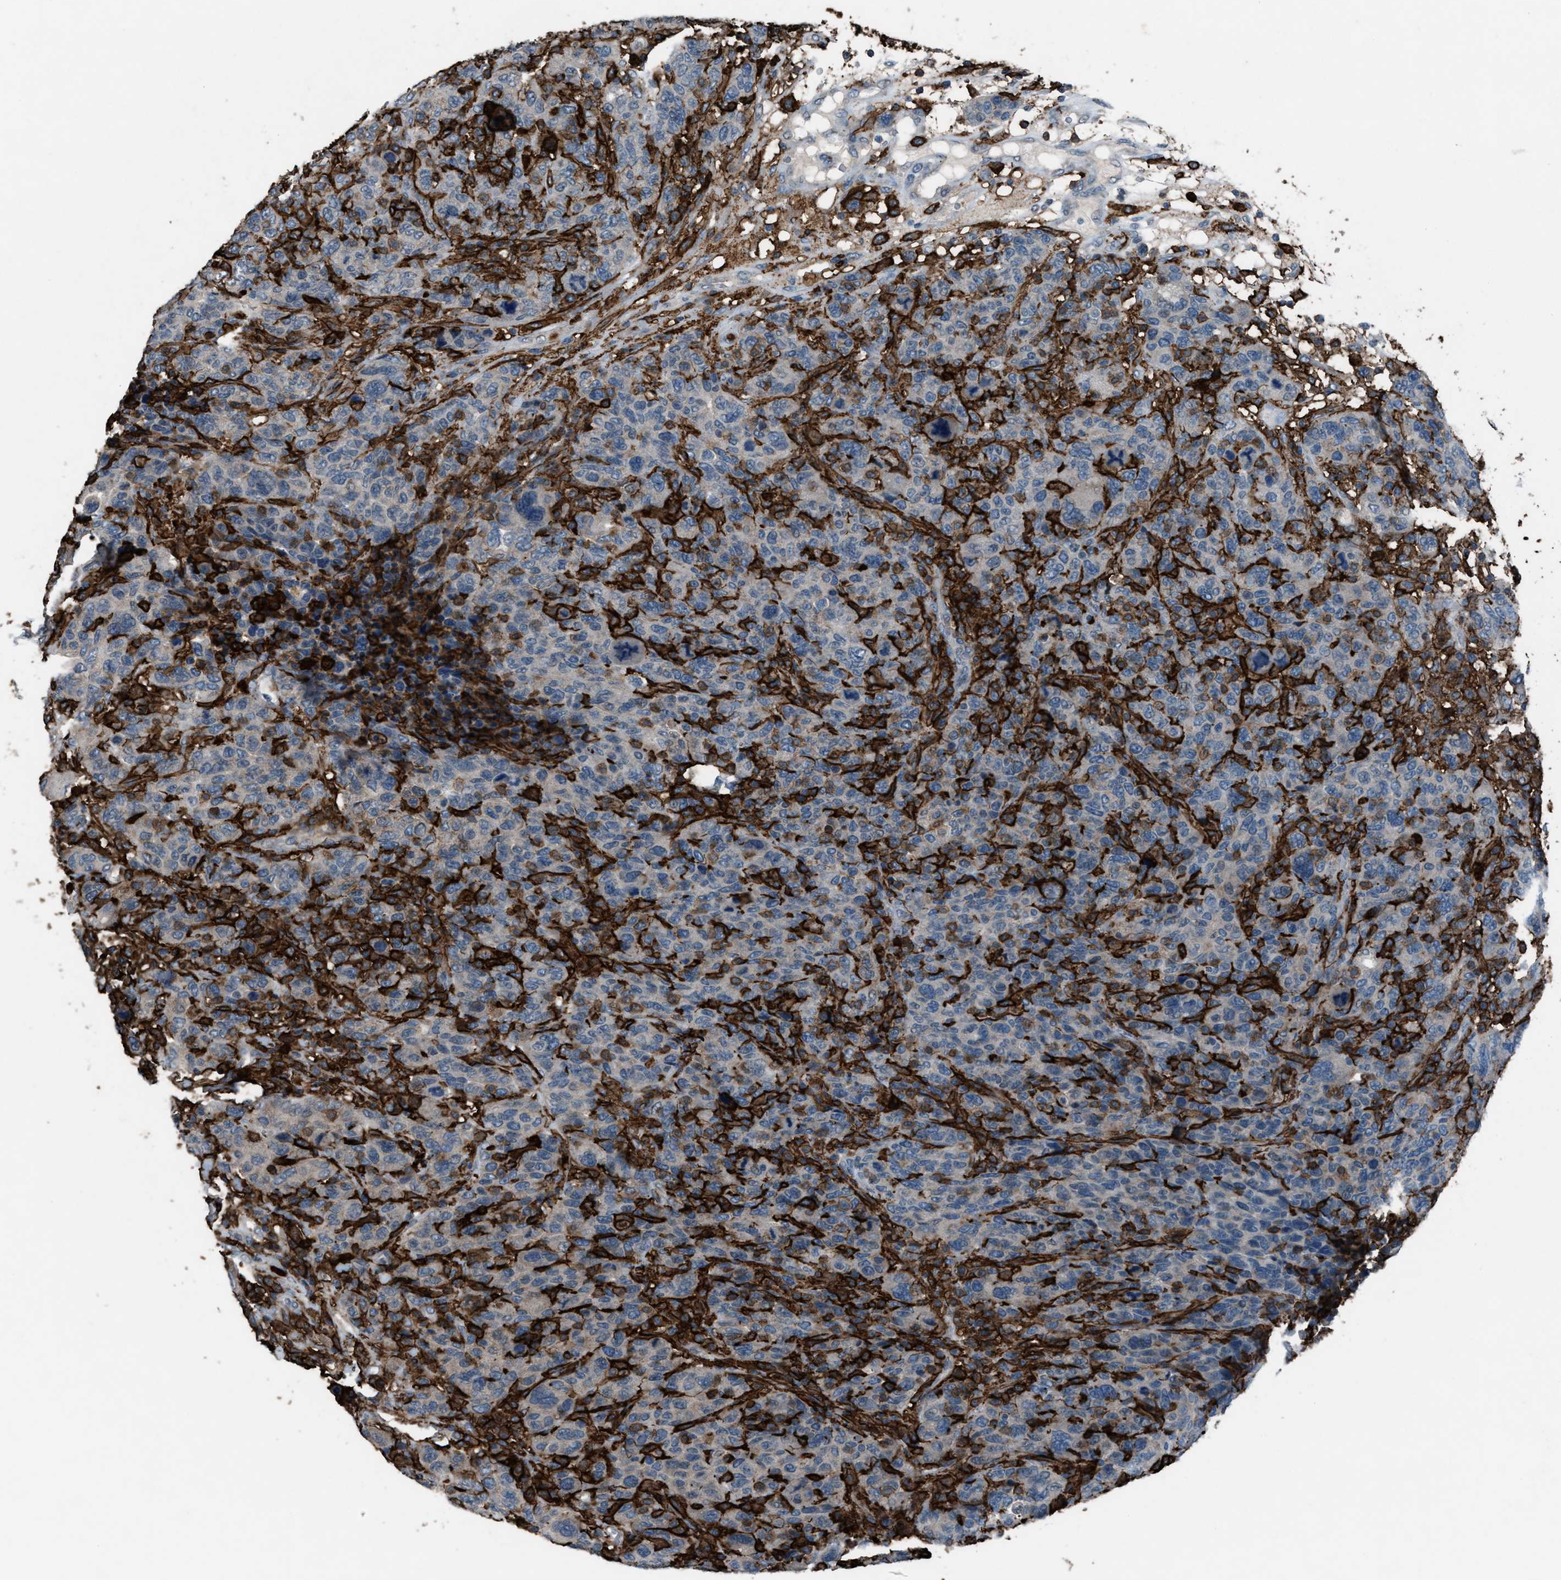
{"staining": {"intensity": "weak", "quantity": "<25%", "location": "cytoplasmic/membranous"}, "tissue": "breast cancer", "cell_type": "Tumor cells", "image_type": "cancer", "snomed": [{"axis": "morphology", "description": "Duct carcinoma"}, {"axis": "topography", "description": "Breast"}], "caption": "DAB (3,3'-diaminobenzidine) immunohistochemical staining of intraductal carcinoma (breast) exhibits no significant positivity in tumor cells. The staining was performed using DAB (3,3'-diaminobenzidine) to visualize the protein expression in brown, while the nuclei were stained in blue with hematoxylin (Magnification: 20x).", "gene": "FCER1G", "patient": {"sex": "female", "age": 37}}